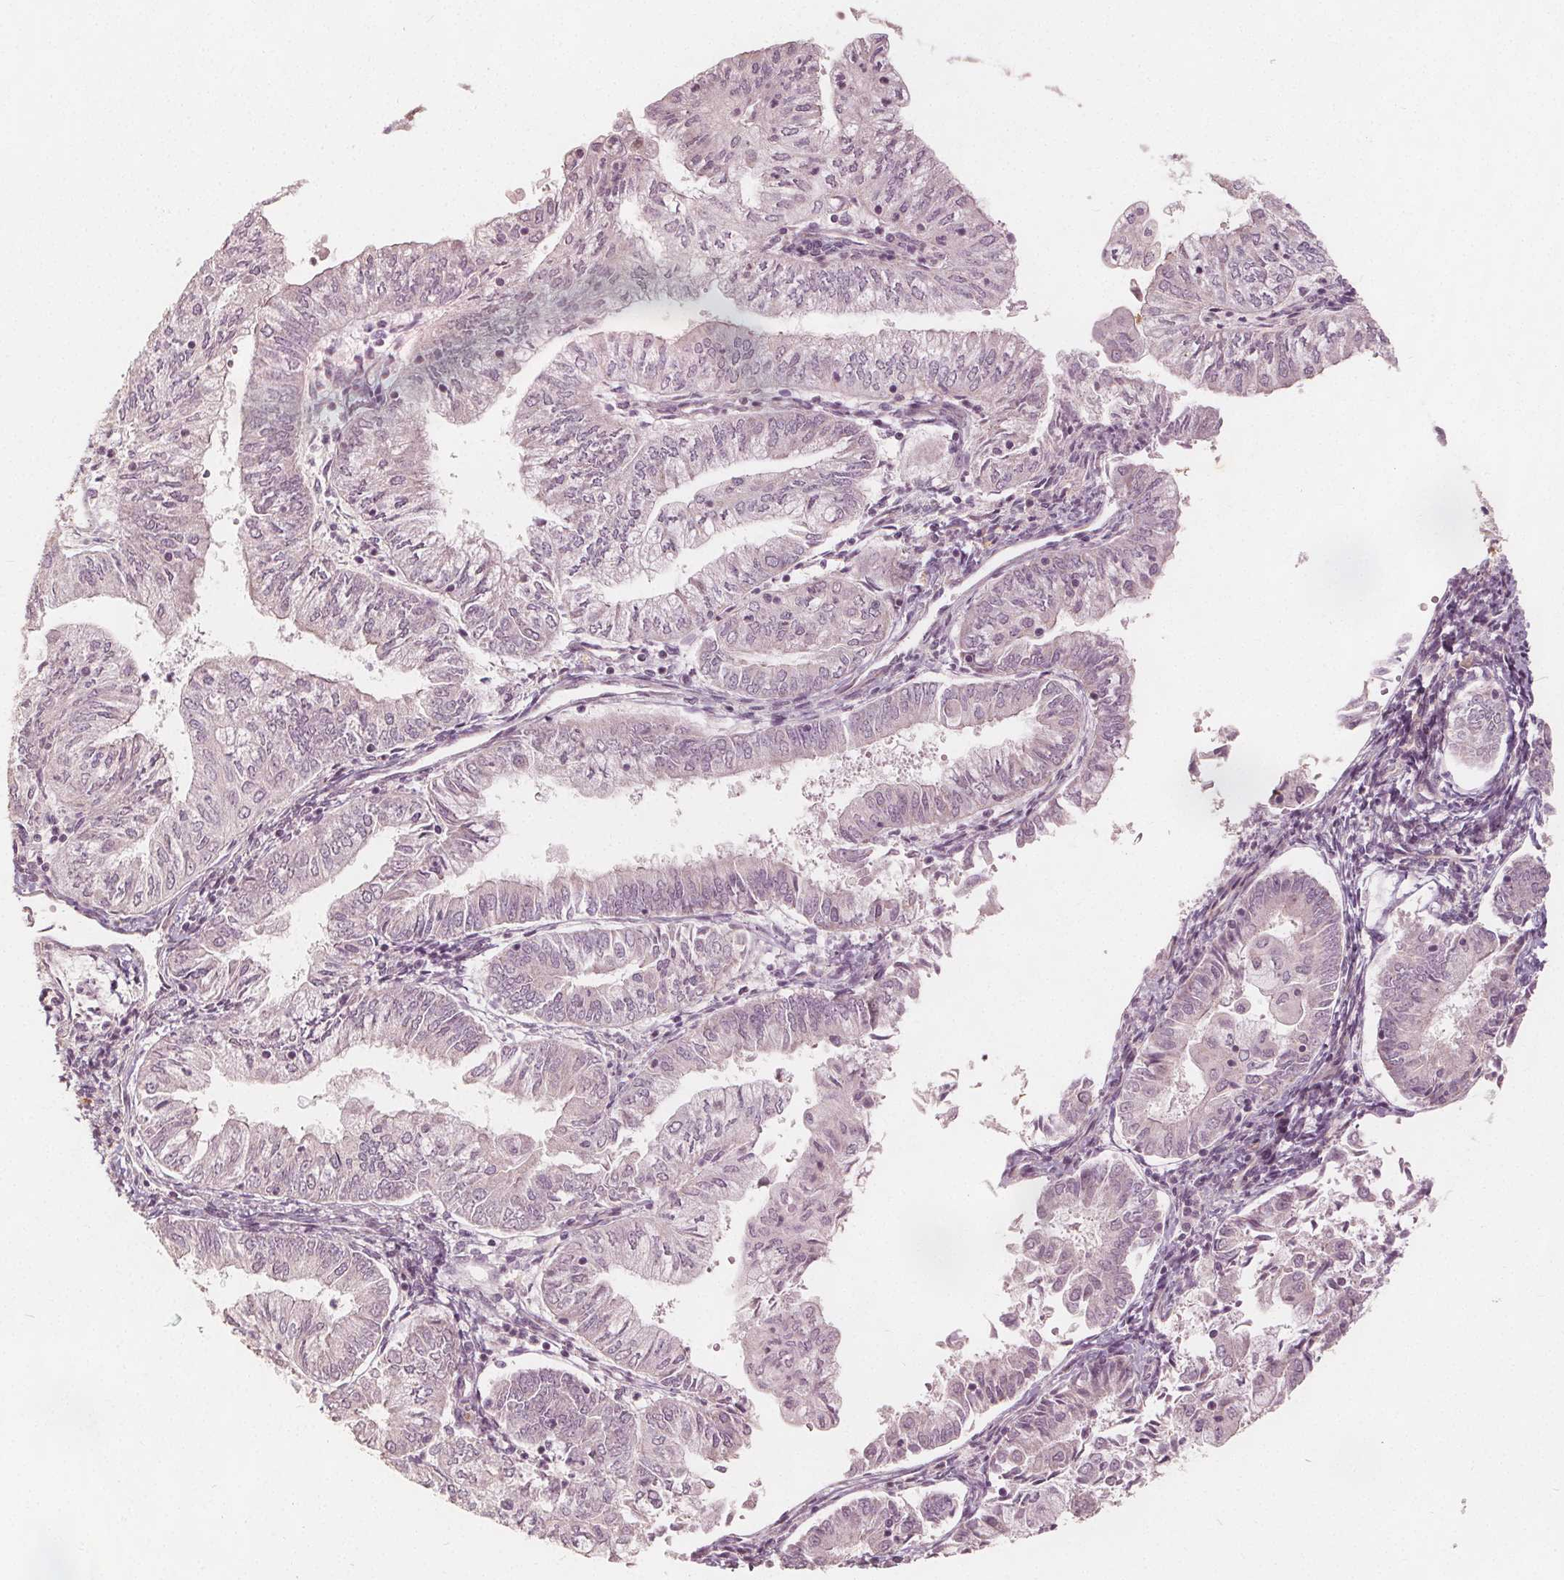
{"staining": {"intensity": "negative", "quantity": "none", "location": "none"}, "tissue": "endometrial cancer", "cell_type": "Tumor cells", "image_type": "cancer", "snomed": [{"axis": "morphology", "description": "Adenocarcinoma, NOS"}, {"axis": "topography", "description": "Endometrium"}], "caption": "IHC image of human endometrial adenocarcinoma stained for a protein (brown), which displays no staining in tumor cells.", "gene": "PTPRT", "patient": {"sex": "female", "age": 55}}